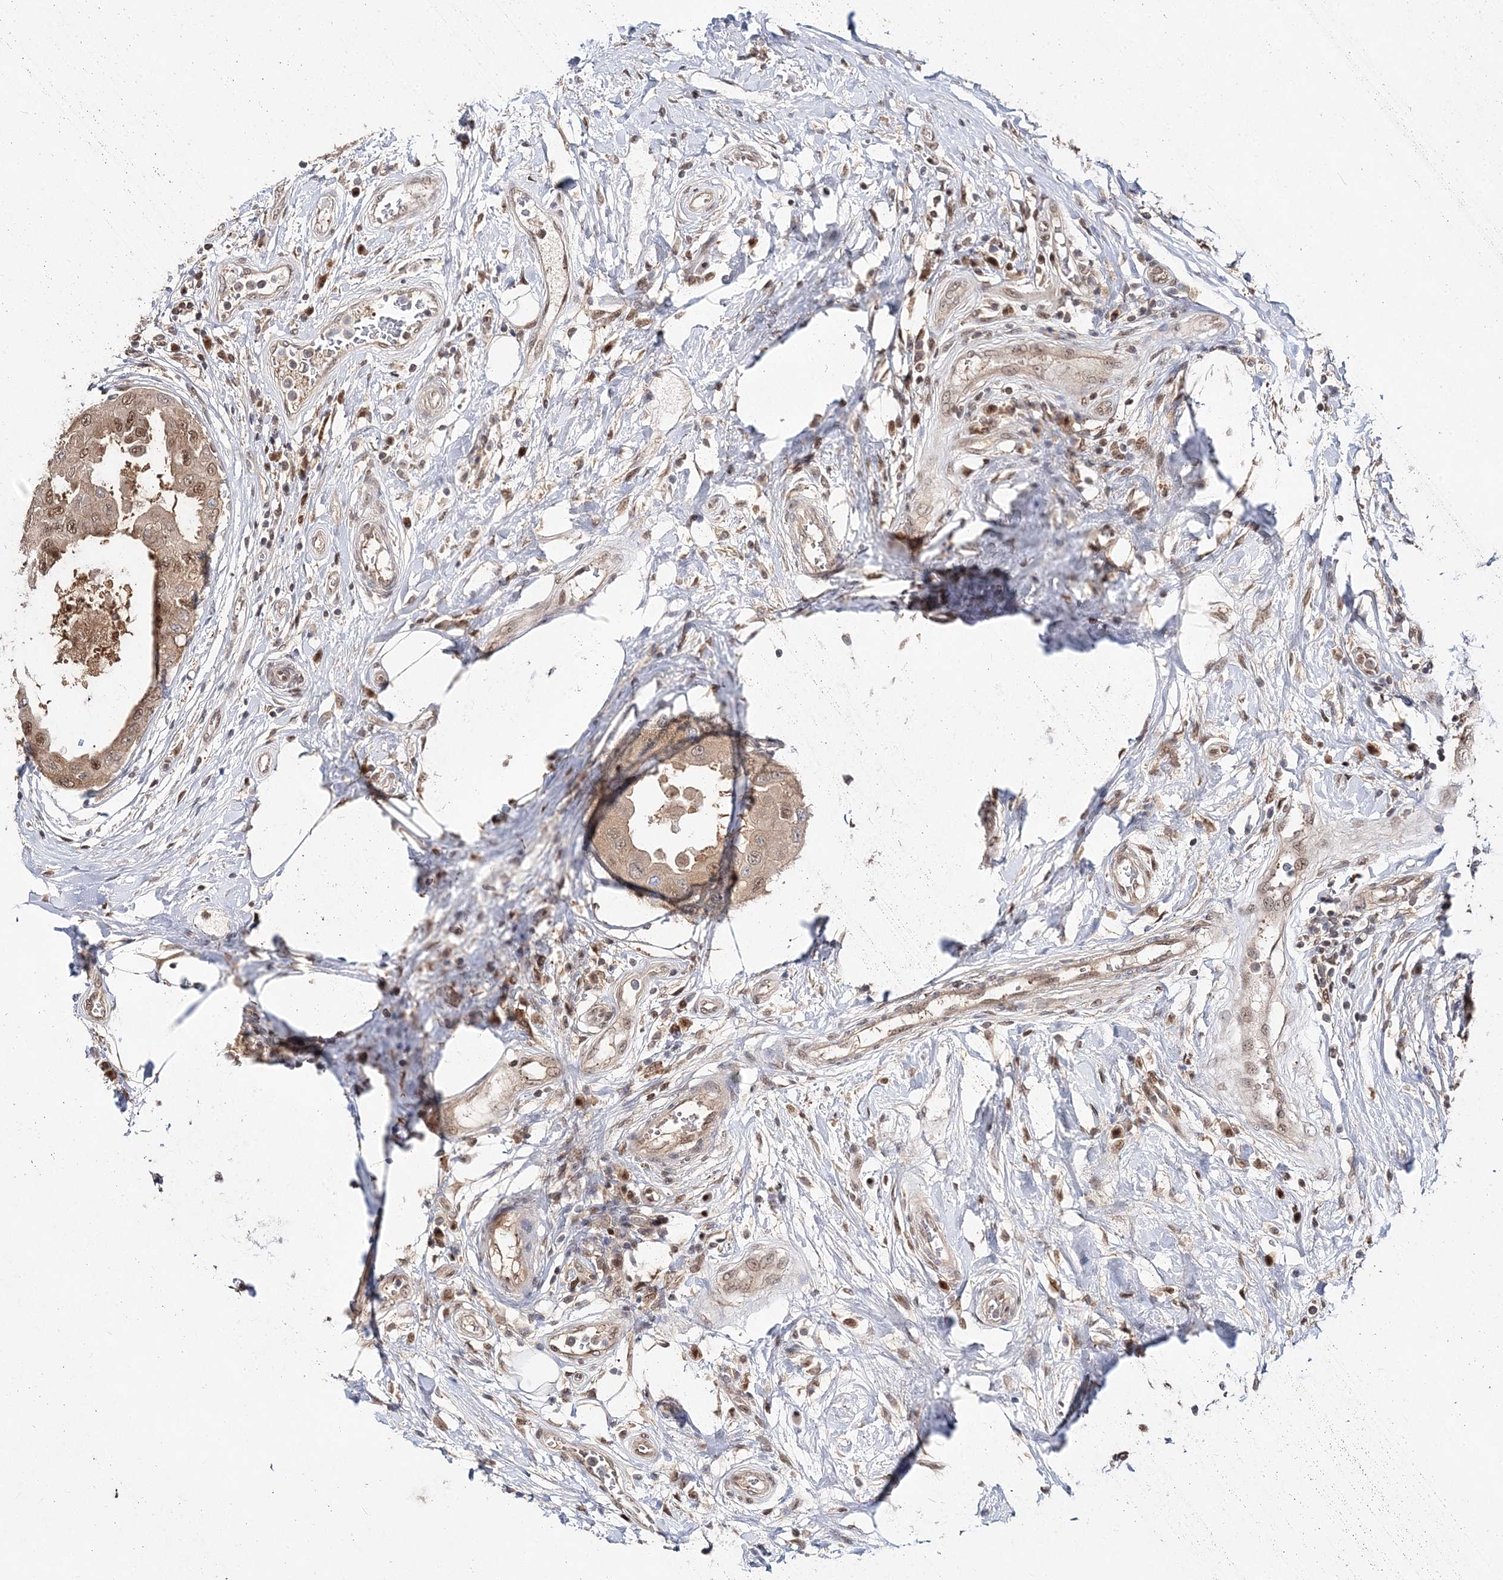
{"staining": {"intensity": "weak", "quantity": "25%-75%", "location": "cytoplasmic/membranous,nuclear"}, "tissue": "breast cancer", "cell_type": "Tumor cells", "image_type": "cancer", "snomed": [{"axis": "morphology", "description": "Duct carcinoma"}, {"axis": "topography", "description": "Breast"}], "caption": "This micrograph reveals invasive ductal carcinoma (breast) stained with immunohistochemistry (IHC) to label a protein in brown. The cytoplasmic/membranous and nuclear of tumor cells show weak positivity for the protein. Nuclei are counter-stained blue.", "gene": "NIF3L1", "patient": {"sex": "female", "age": 27}}